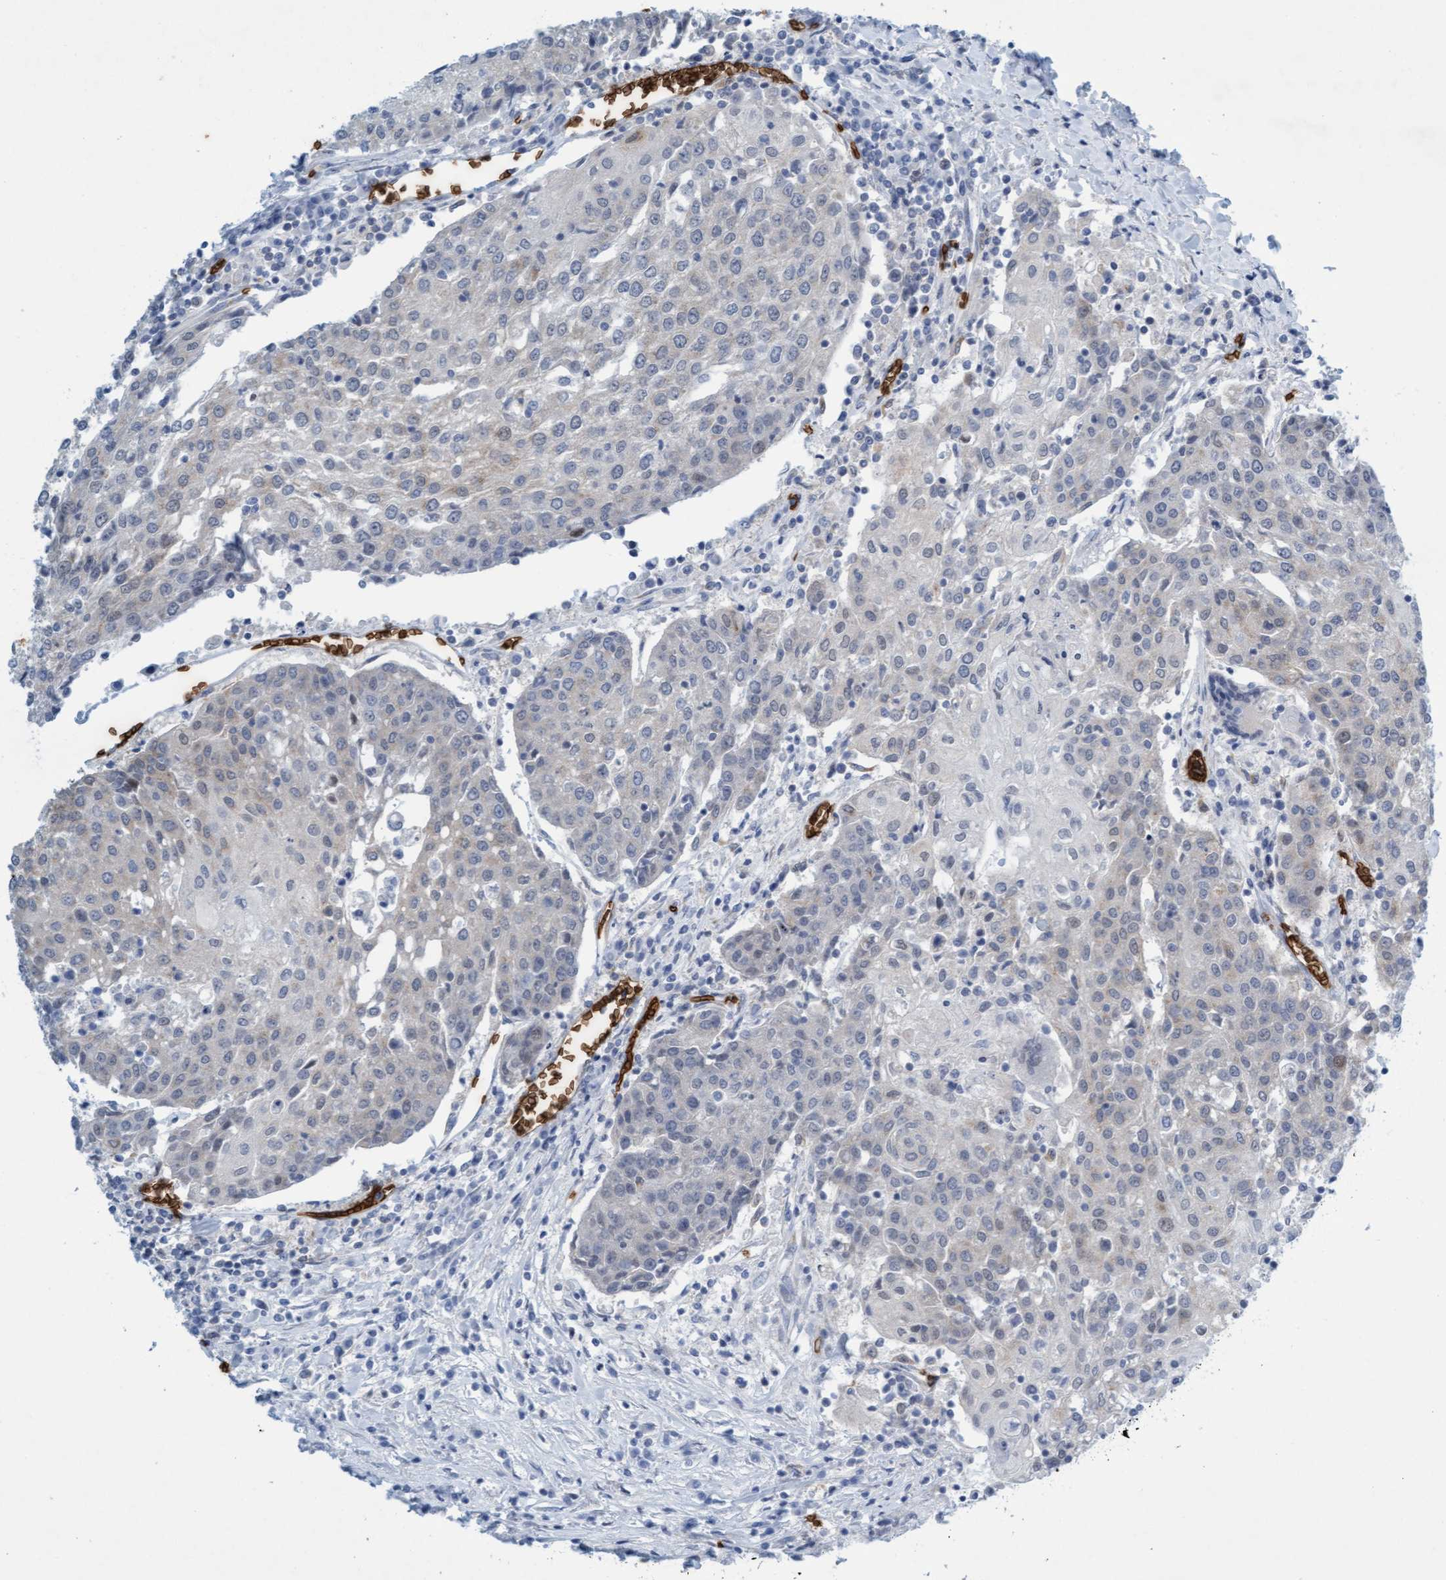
{"staining": {"intensity": "negative", "quantity": "none", "location": "none"}, "tissue": "urothelial cancer", "cell_type": "Tumor cells", "image_type": "cancer", "snomed": [{"axis": "morphology", "description": "Urothelial carcinoma, High grade"}, {"axis": "topography", "description": "Urinary bladder"}], "caption": "Histopathology image shows no protein expression in tumor cells of urothelial carcinoma (high-grade) tissue.", "gene": "SPEM2", "patient": {"sex": "female", "age": 85}}